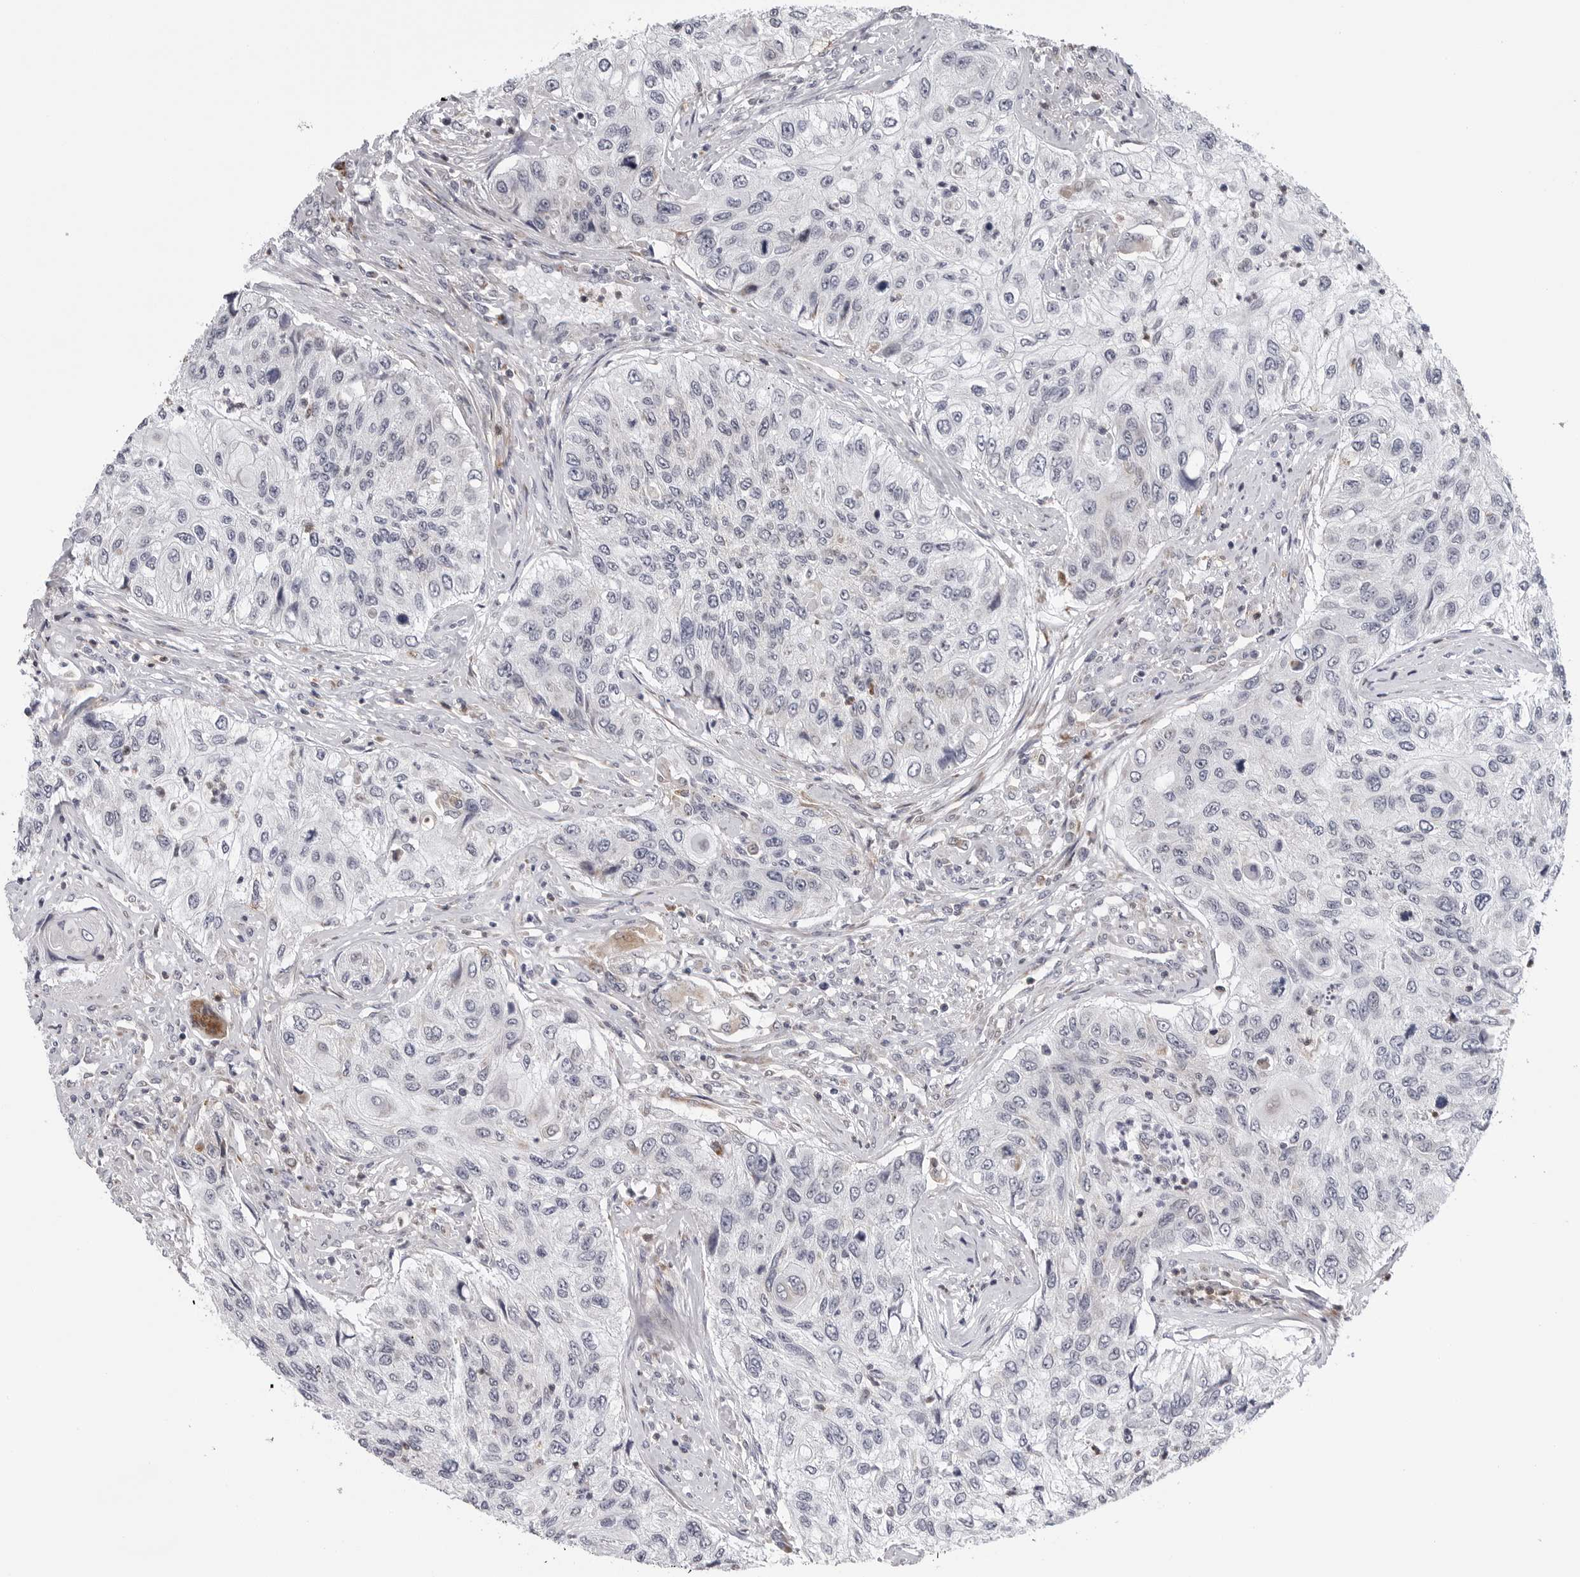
{"staining": {"intensity": "negative", "quantity": "none", "location": "none"}, "tissue": "urothelial cancer", "cell_type": "Tumor cells", "image_type": "cancer", "snomed": [{"axis": "morphology", "description": "Urothelial carcinoma, High grade"}, {"axis": "topography", "description": "Urinary bladder"}], "caption": "The immunohistochemistry photomicrograph has no significant positivity in tumor cells of urothelial carcinoma (high-grade) tissue. The staining was performed using DAB (3,3'-diaminobenzidine) to visualize the protein expression in brown, while the nuclei were stained in blue with hematoxylin (Magnification: 20x).", "gene": "CDK20", "patient": {"sex": "female", "age": 60}}